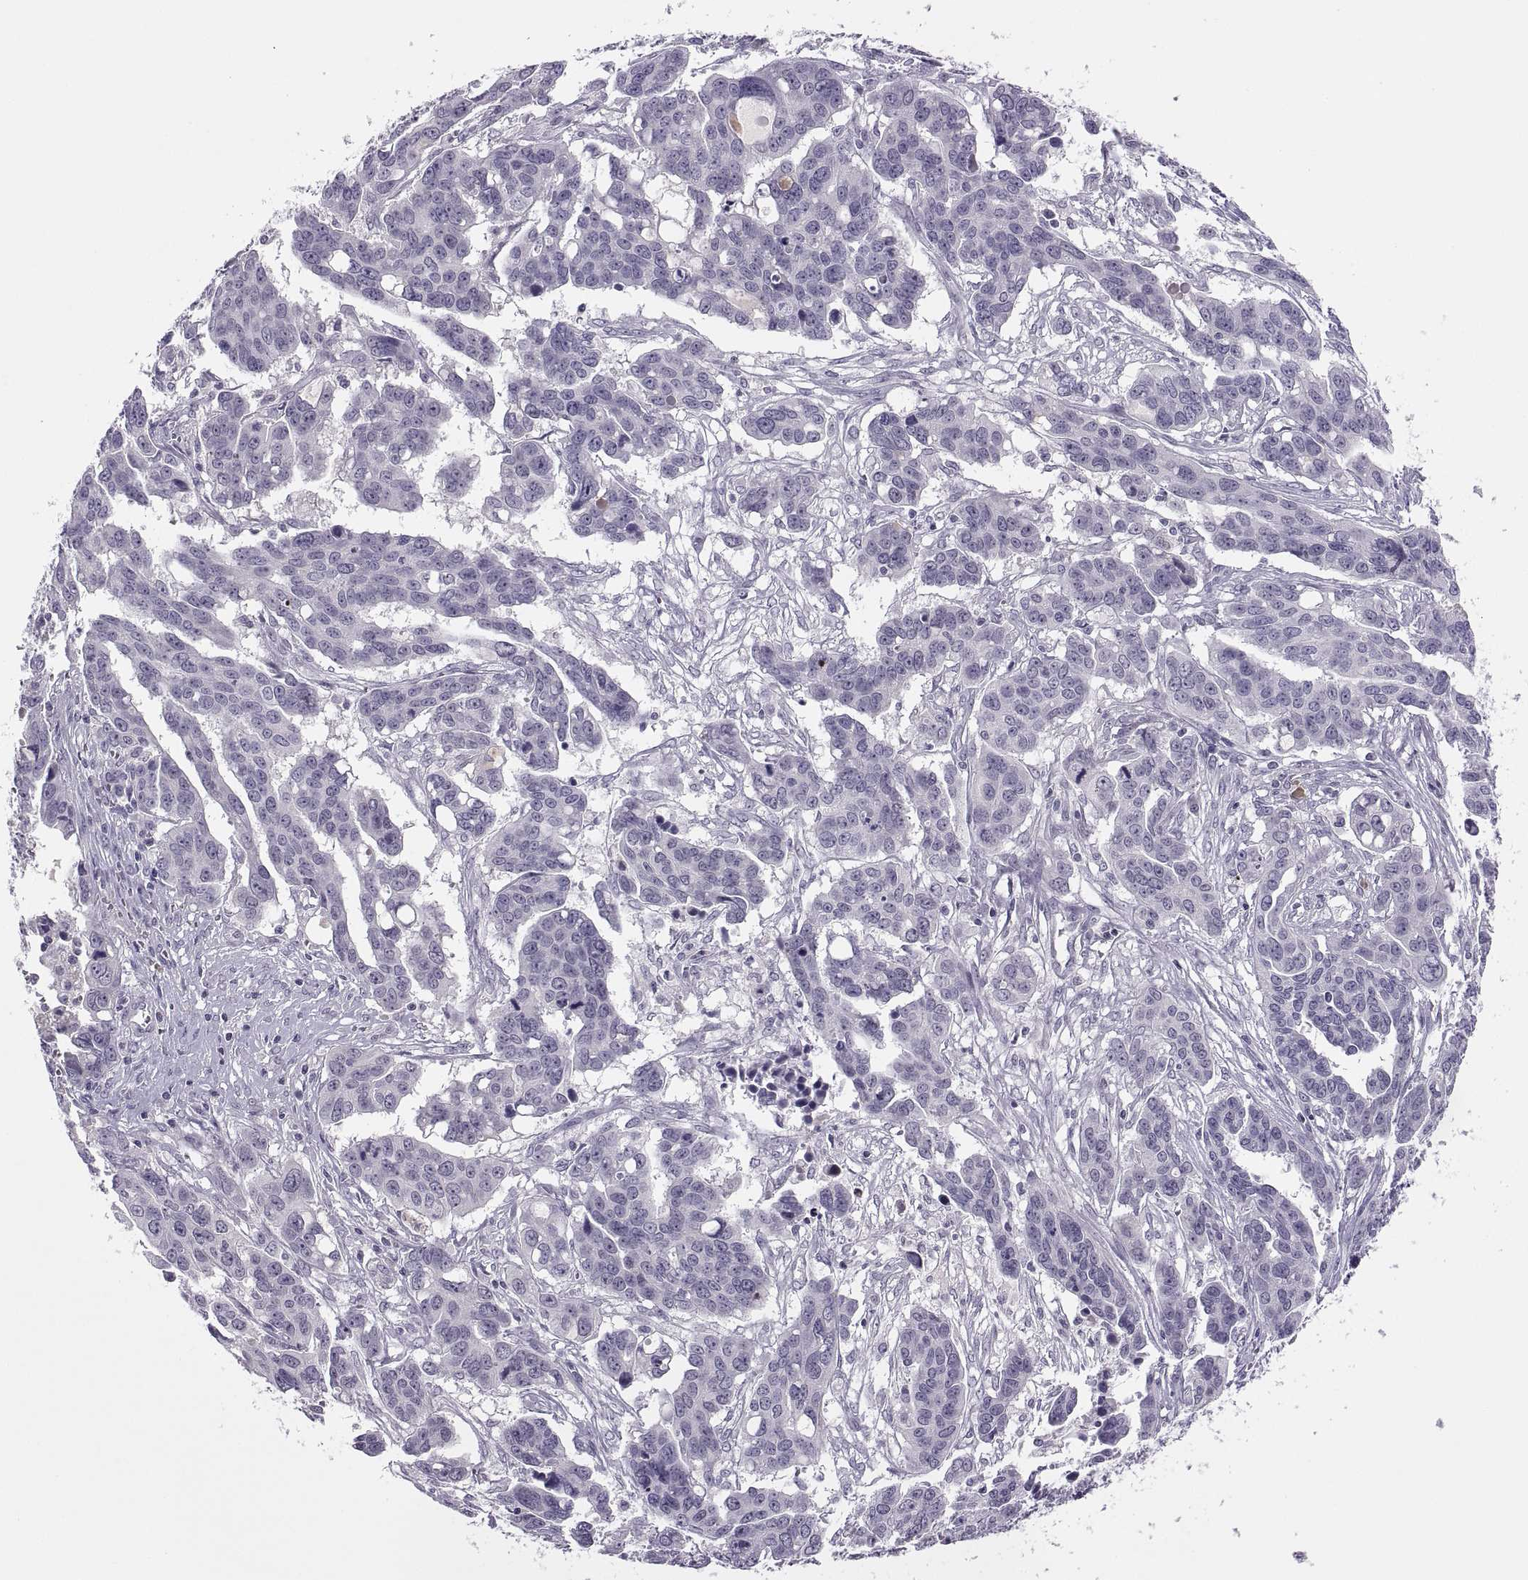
{"staining": {"intensity": "negative", "quantity": "none", "location": "none"}, "tissue": "ovarian cancer", "cell_type": "Tumor cells", "image_type": "cancer", "snomed": [{"axis": "morphology", "description": "Carcinoma, endometroid"}, {"axis": "topography", "description": "Ovary"}], "caption": "Protein analysis of ovarian cancer (endometroid carcinoma) displays no significant staining in tumor cells. (Brightfield microscopy of DAB immunohistochemistry at high magnification).", "gene": "CHCT1", "patient": {"sex": "female", "age": 78}}